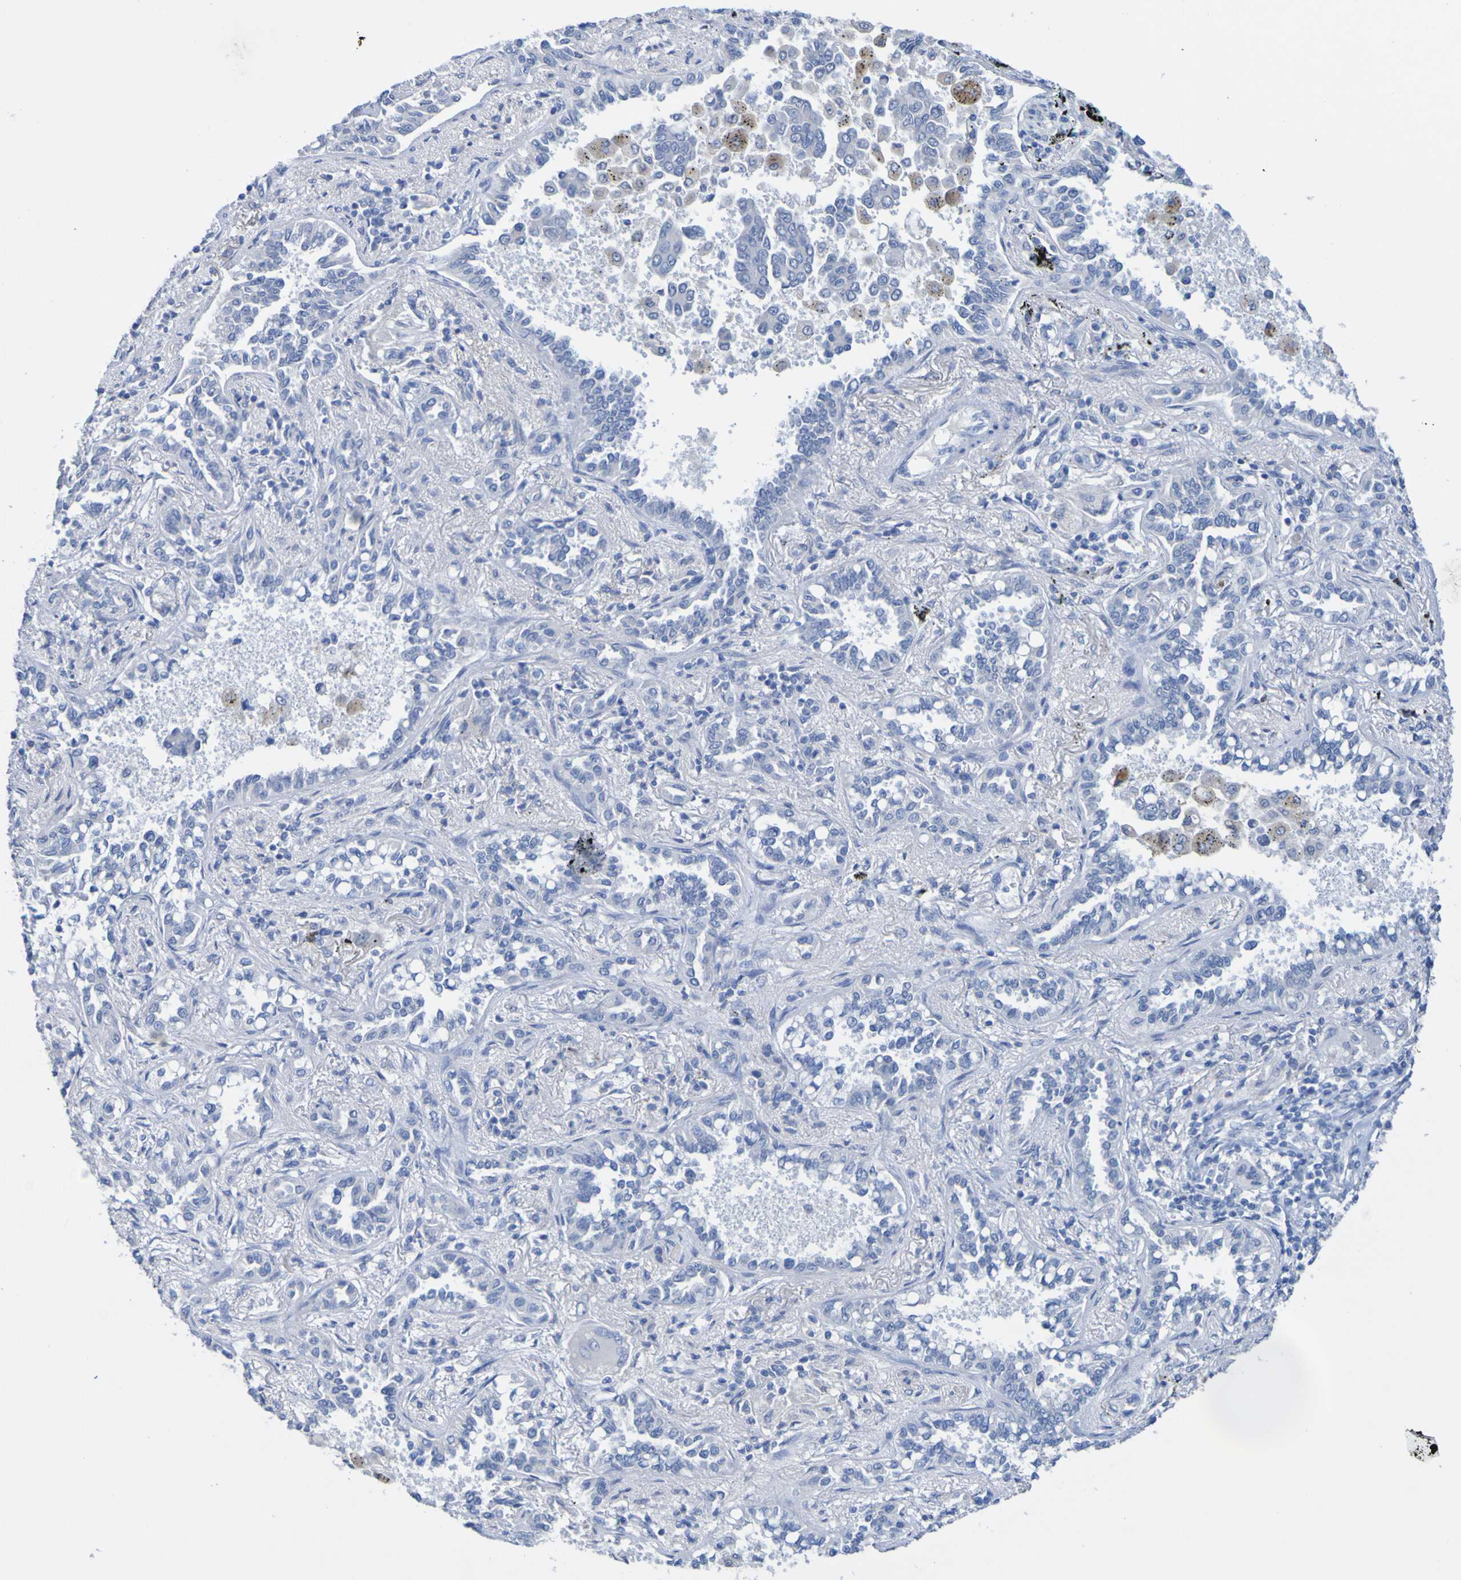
{"staining": {"intensity": "negative", "quantity": "none", "location": "none"}, "tissue": "lung cancer", "cell_type": "Tumor cells", "image_type": "cancer", "snomed": [{"axis": "morphology", "description": "Normal tissue, NOS"}, {"axis": "morphology", "description": "Adenocarcinoma, NOS"}, {"axis": "topography", "description": "Lung"}], "caption": "The immunohistochemistry image has no significant staining in tumor cells of lung cancer tissue.", "gene": "ACMSD", "patient": {"sex": "male", "age": 59}}